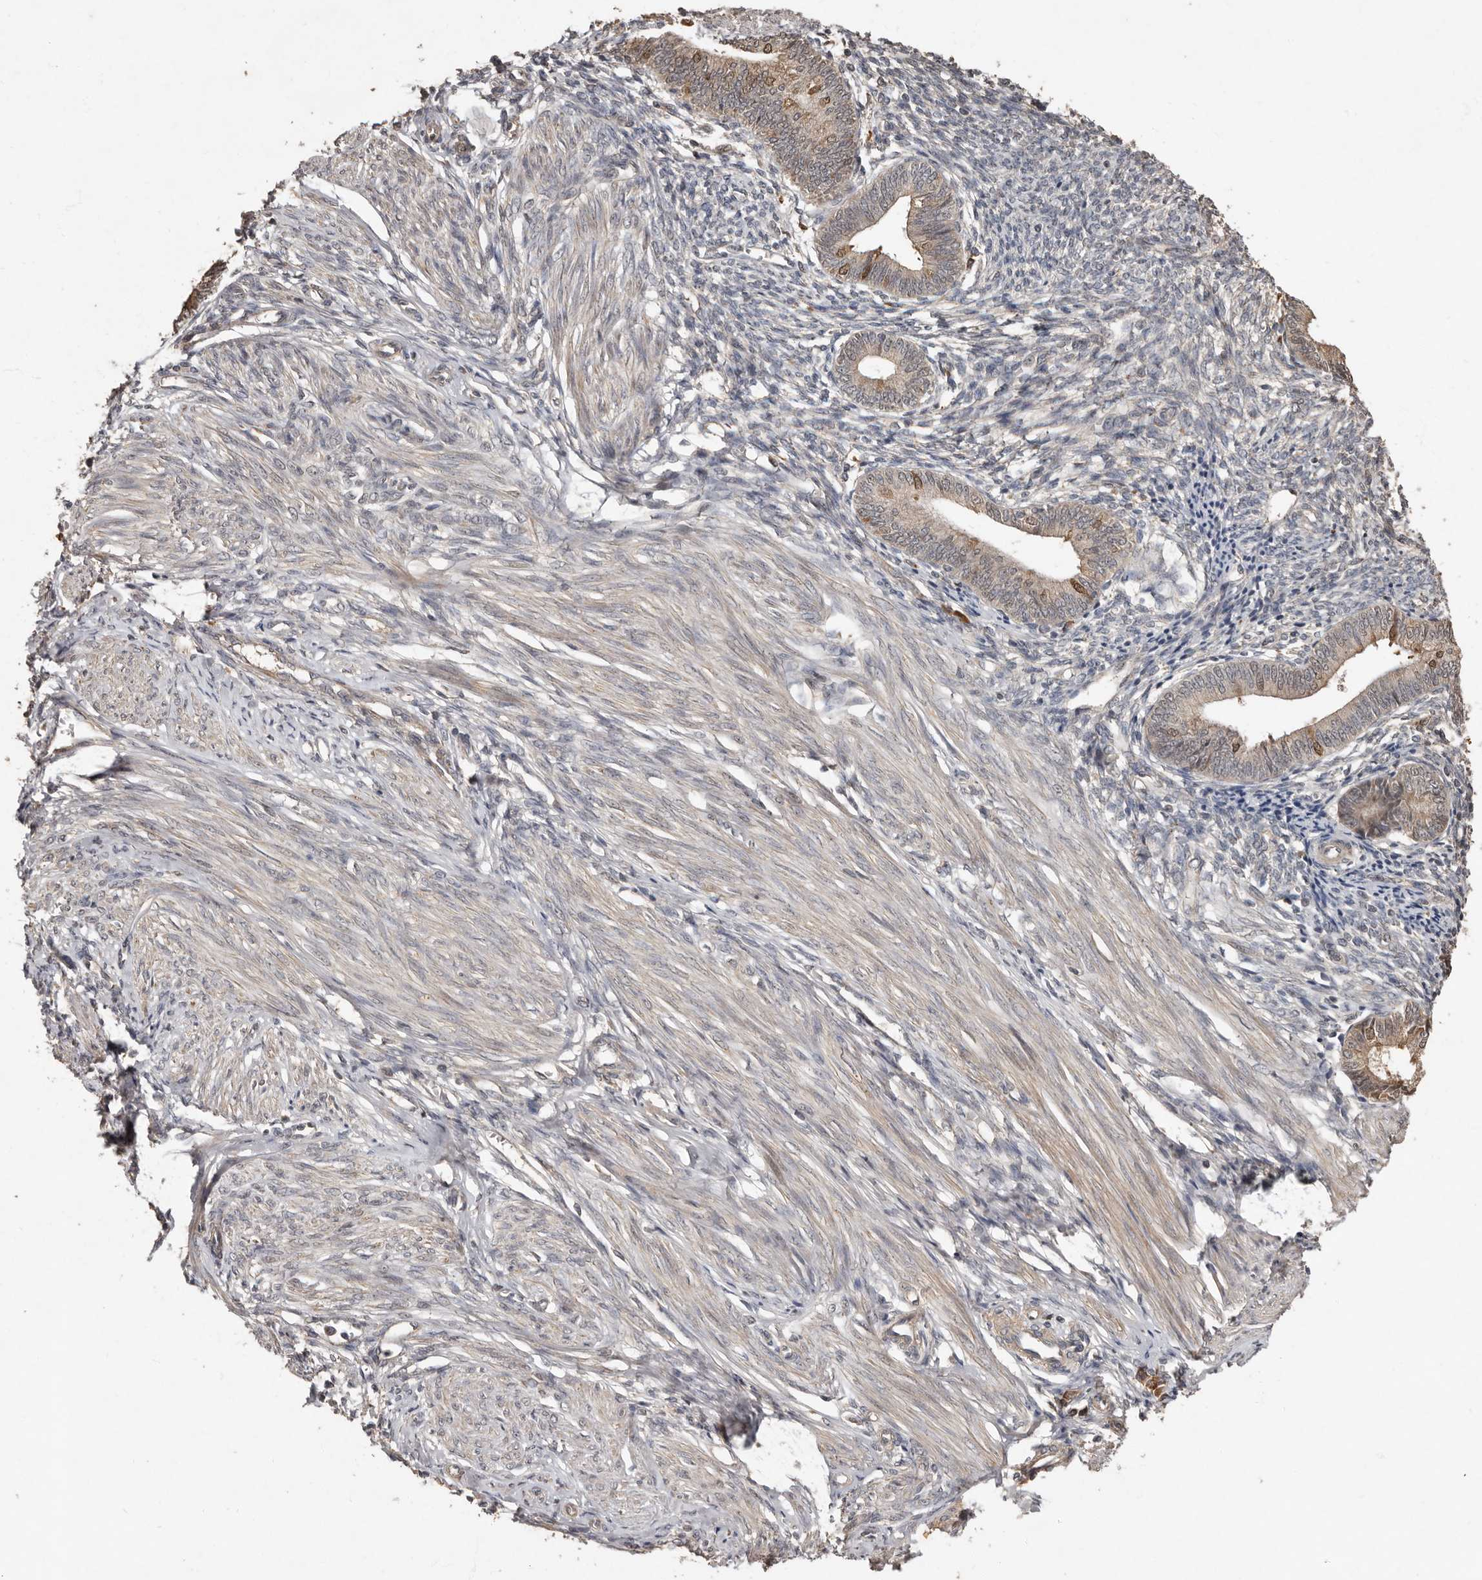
{"staining": {"intensity": "weak", "quantity": "<25%", "location": "cytoplasmic/membranous"}, "tissue": "endometrium", "cell_type": "Cells in endometrial stroma", "image_type": "normal", "snomed": [{"axis": "morphology", "description": "Normal tissue, NOS"}, {"axis": "topography", "description": "Endometrium"}], "caption": "Immunohistochemistry (IHC) histopathology image of normal human endometrium stained for a protein (brown), which exhibits no expression in cells in endometrial stroma. Brightfield microscopy of immunohistochemistry stained with DAB (brown) and hematoxylin (blue), captured at high magnification.", "gene": "KIF26B", "patient": {"sex": "female", "age": 46}}